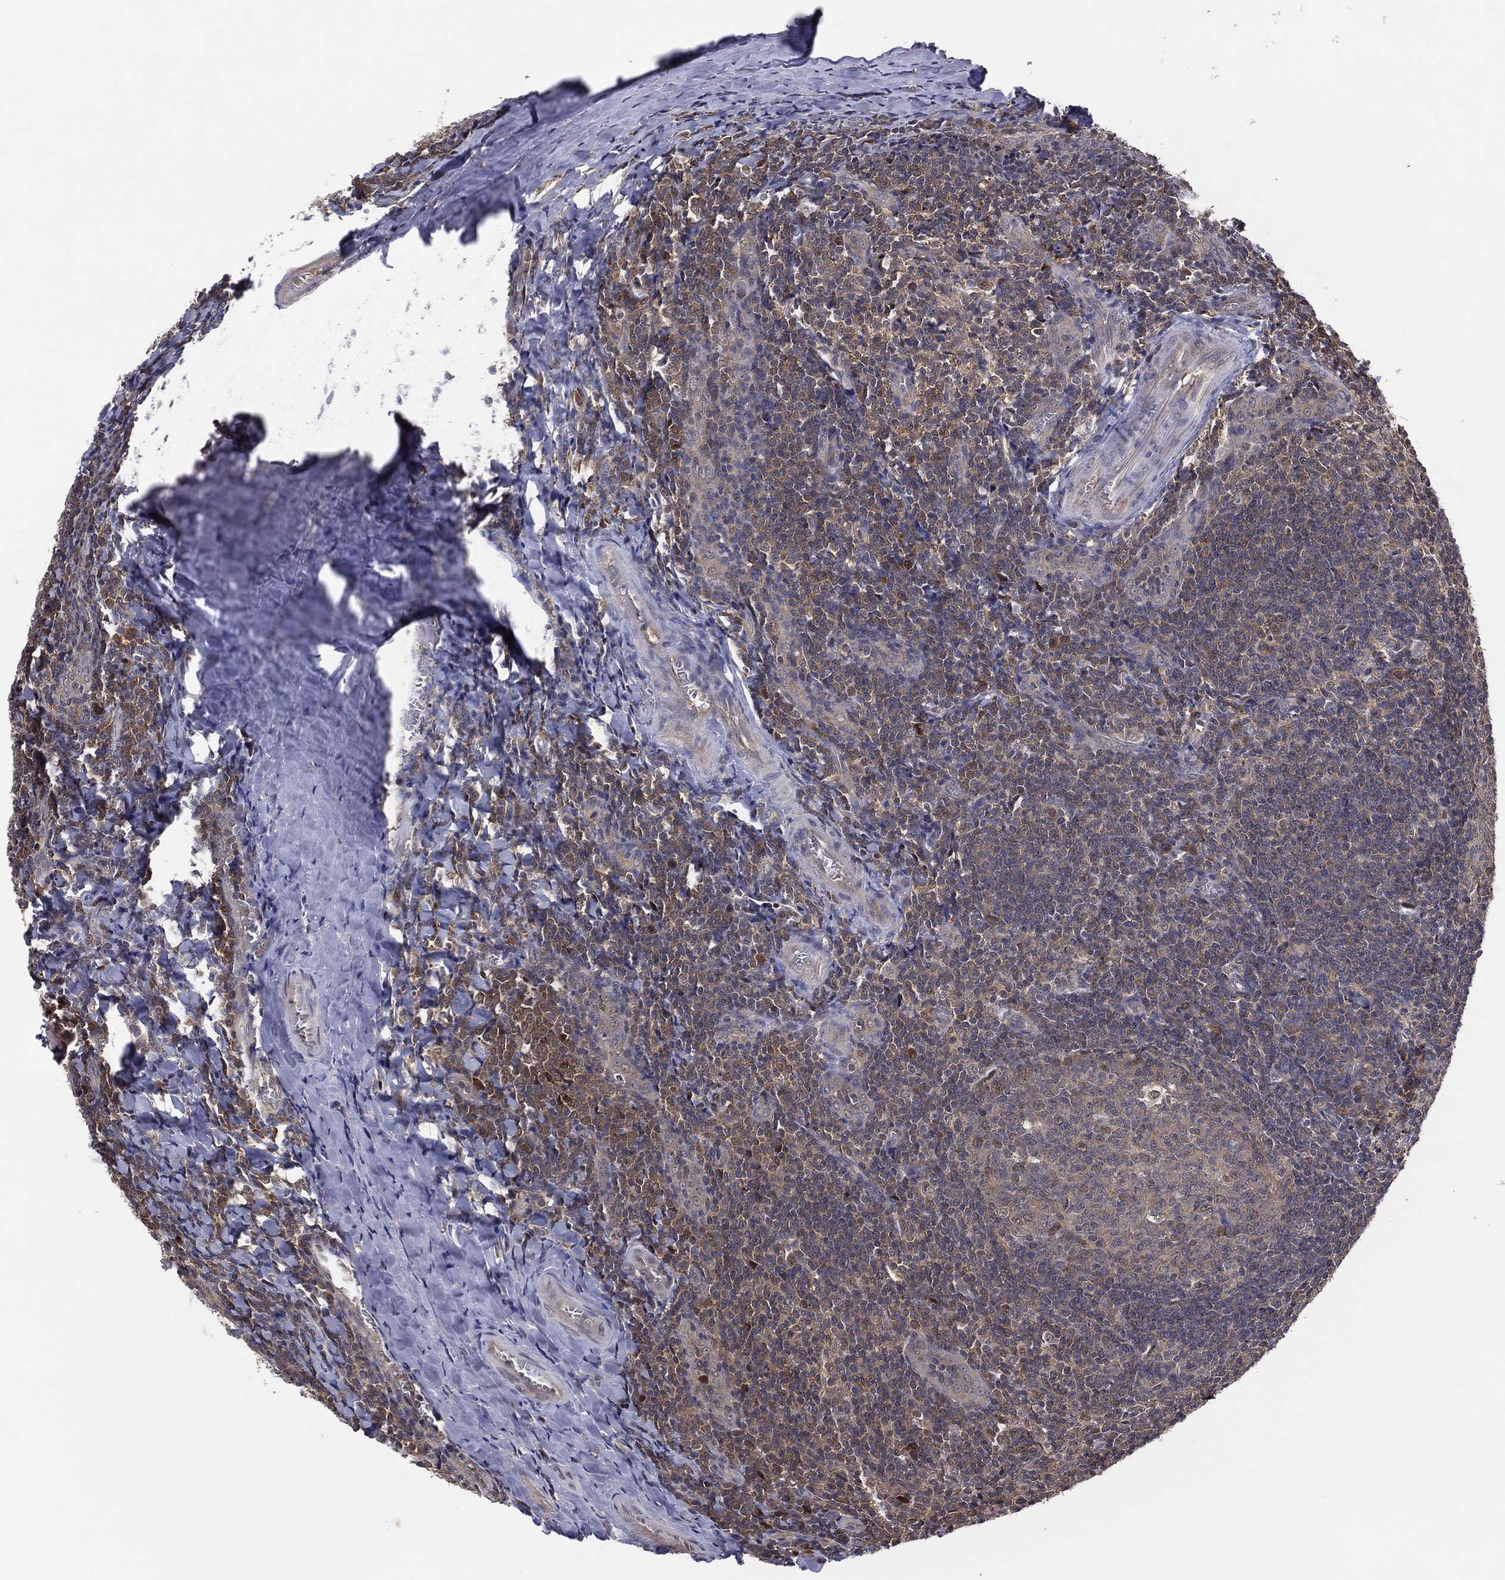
{"staining": {"intensity": "weak", "quantity": "<25%", "location": "nuclear"}, "tissue": "tonsil", "cell_type": "Germinal center cells", "image_type": "normal", "snomed": [{"axis": "morphology", "description": "Normal tissue, NOS"}, {"axis": "topography", "description": "Tonsil"}], "caption": "A high-resolution photomicrograph shows immunohistochemistry staining of normal tonsil, which demonstrates no significant expression in germinal center cells. The staining was performed using DAB (3,3'-diaminobenzidine) to visualize the protein expression in brown, while the nuclei were stained in blue with hematoxylin (Magnification: 20x).", "gene": "ICOSLG", "patient": {"sex": "male", "age": 20}}